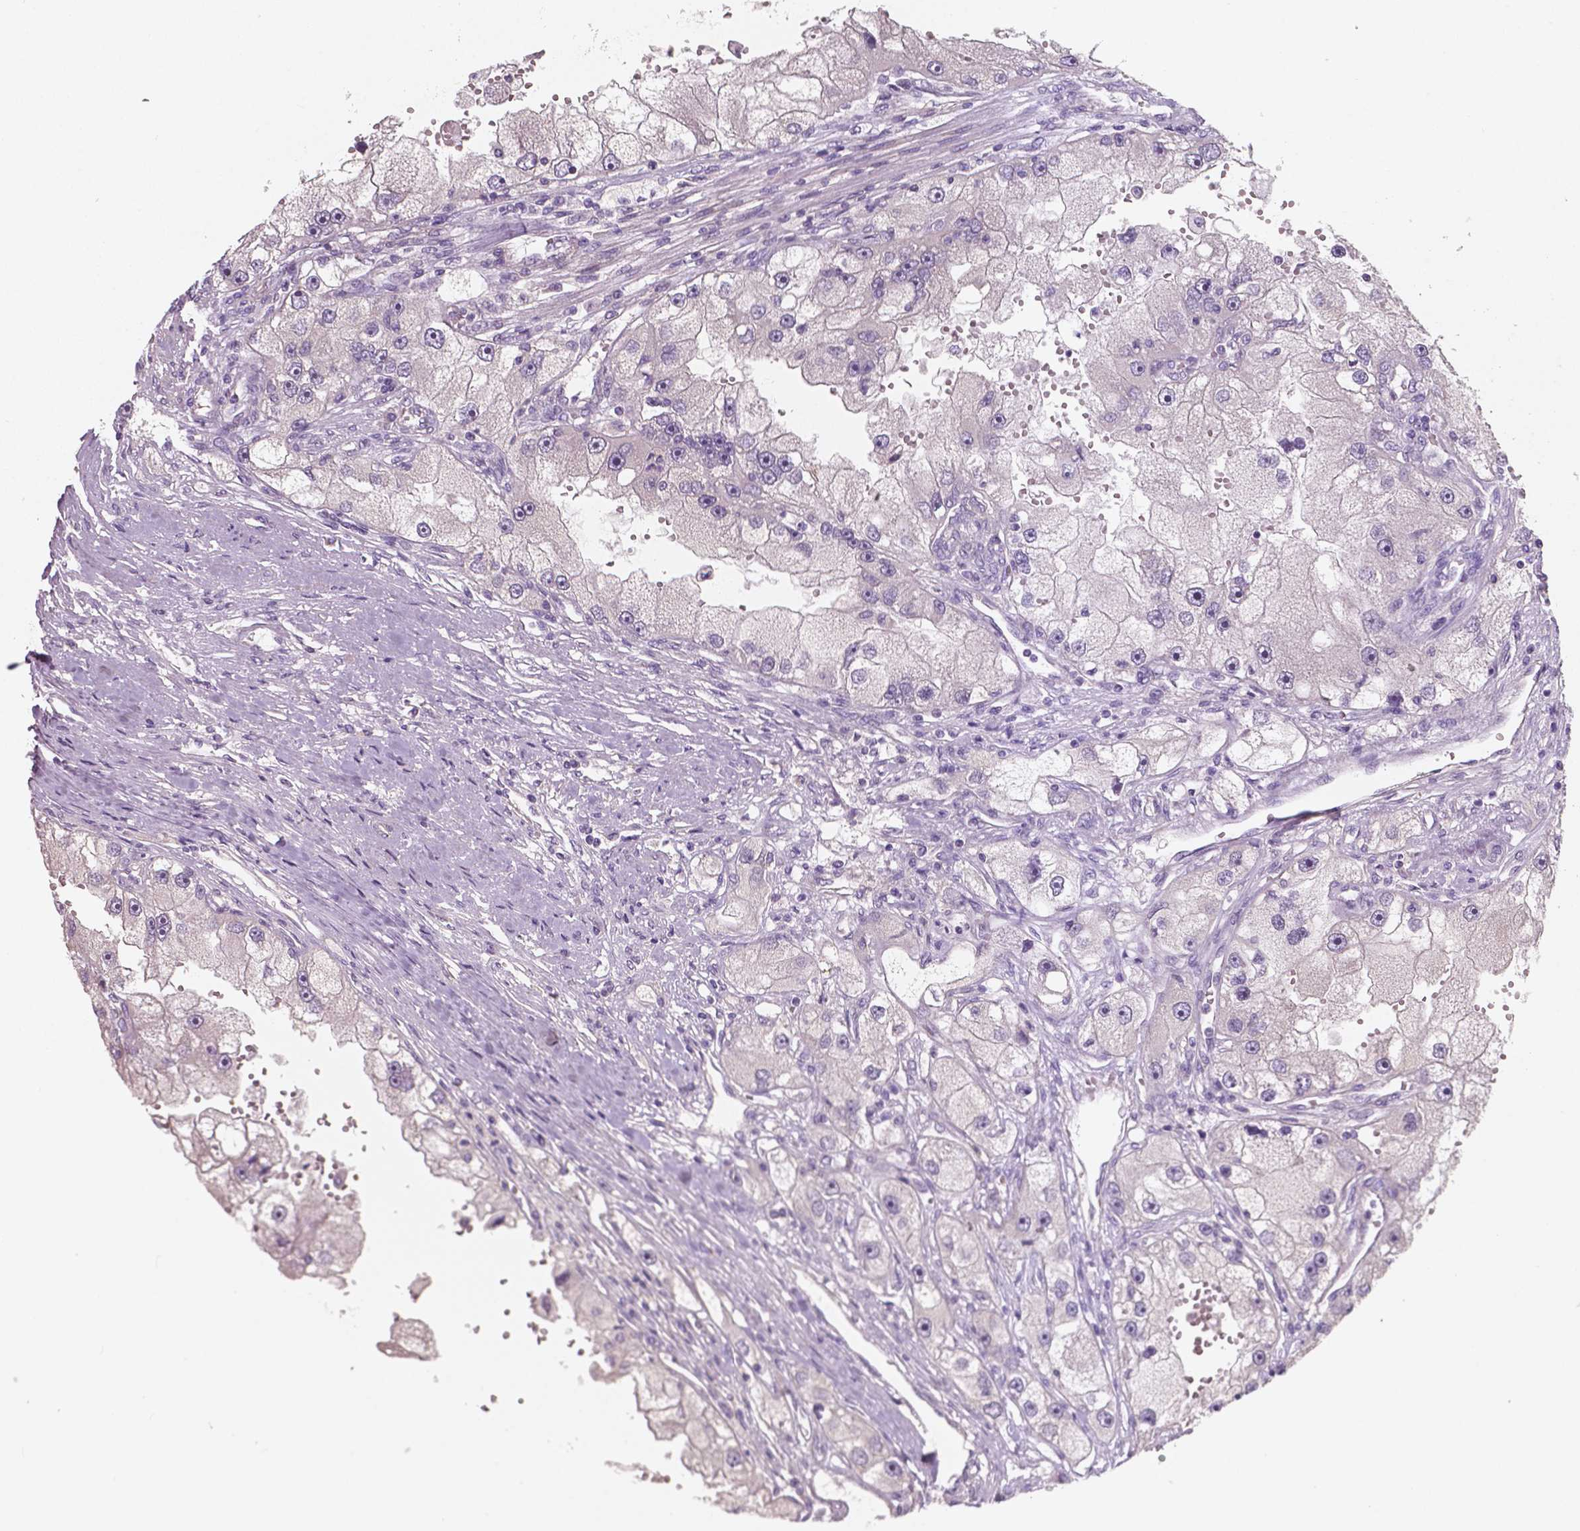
{"staining": {"intensity": "negative", "quantity": "none", "location": "none"}, "tissue": "renal cancer", "cell_type": "Tumor cells", "image_type": "cancer", "snomed": [{"axis": "morphology", "description": "Adenocarcinoma, NOS"}, {"axis": "topography", "description": "Kidney"}], "caption": "Immunohistochemistry (IHC) of adenocarcinoma (renal) demonstrates no staining in tumor cells.", "gene": "LSM14B", "patient": {"sex": "male", "age": 63}}